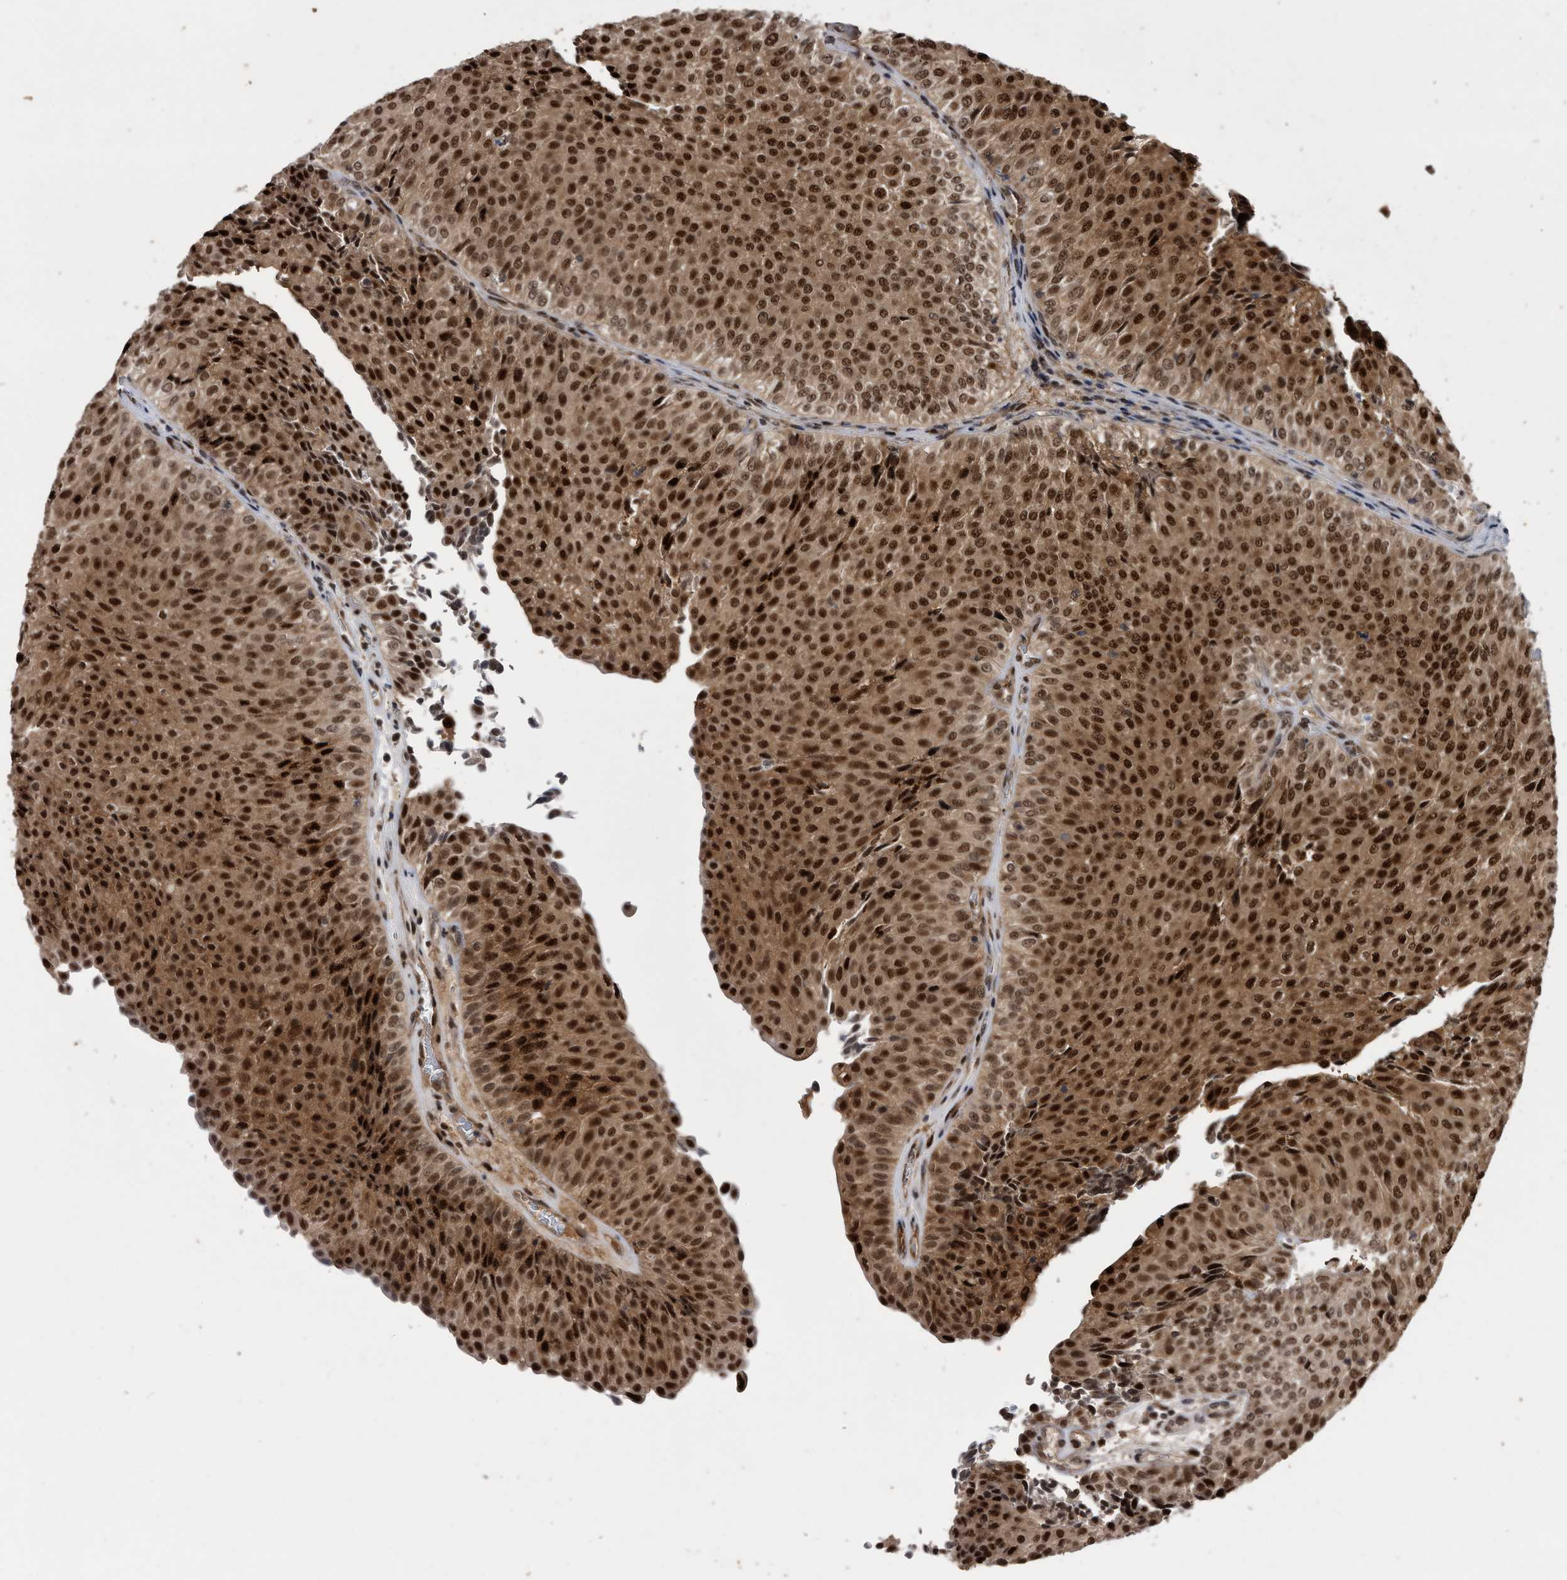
{"staining": {"intensity": "strong", "quantity": ">75%", "location": "cytoplasmic/membranous,nuclear"}, "tissue": "urothelial cancer", "cell_type": "Tumor cells", "image_type": "cancer", "snomed": [{"axis": "morphology", "description": "Urothelial carcinoma, Low grade"}, {"axis": "topography", "description": "Urinary bladder"}], "caption": "Urothelial carcinoma (low-grade) stained with a protein marker reveals strong staining in tumor cells.", "gene": "RAD23B", "patient": {"sex": "male", "age": 78}}